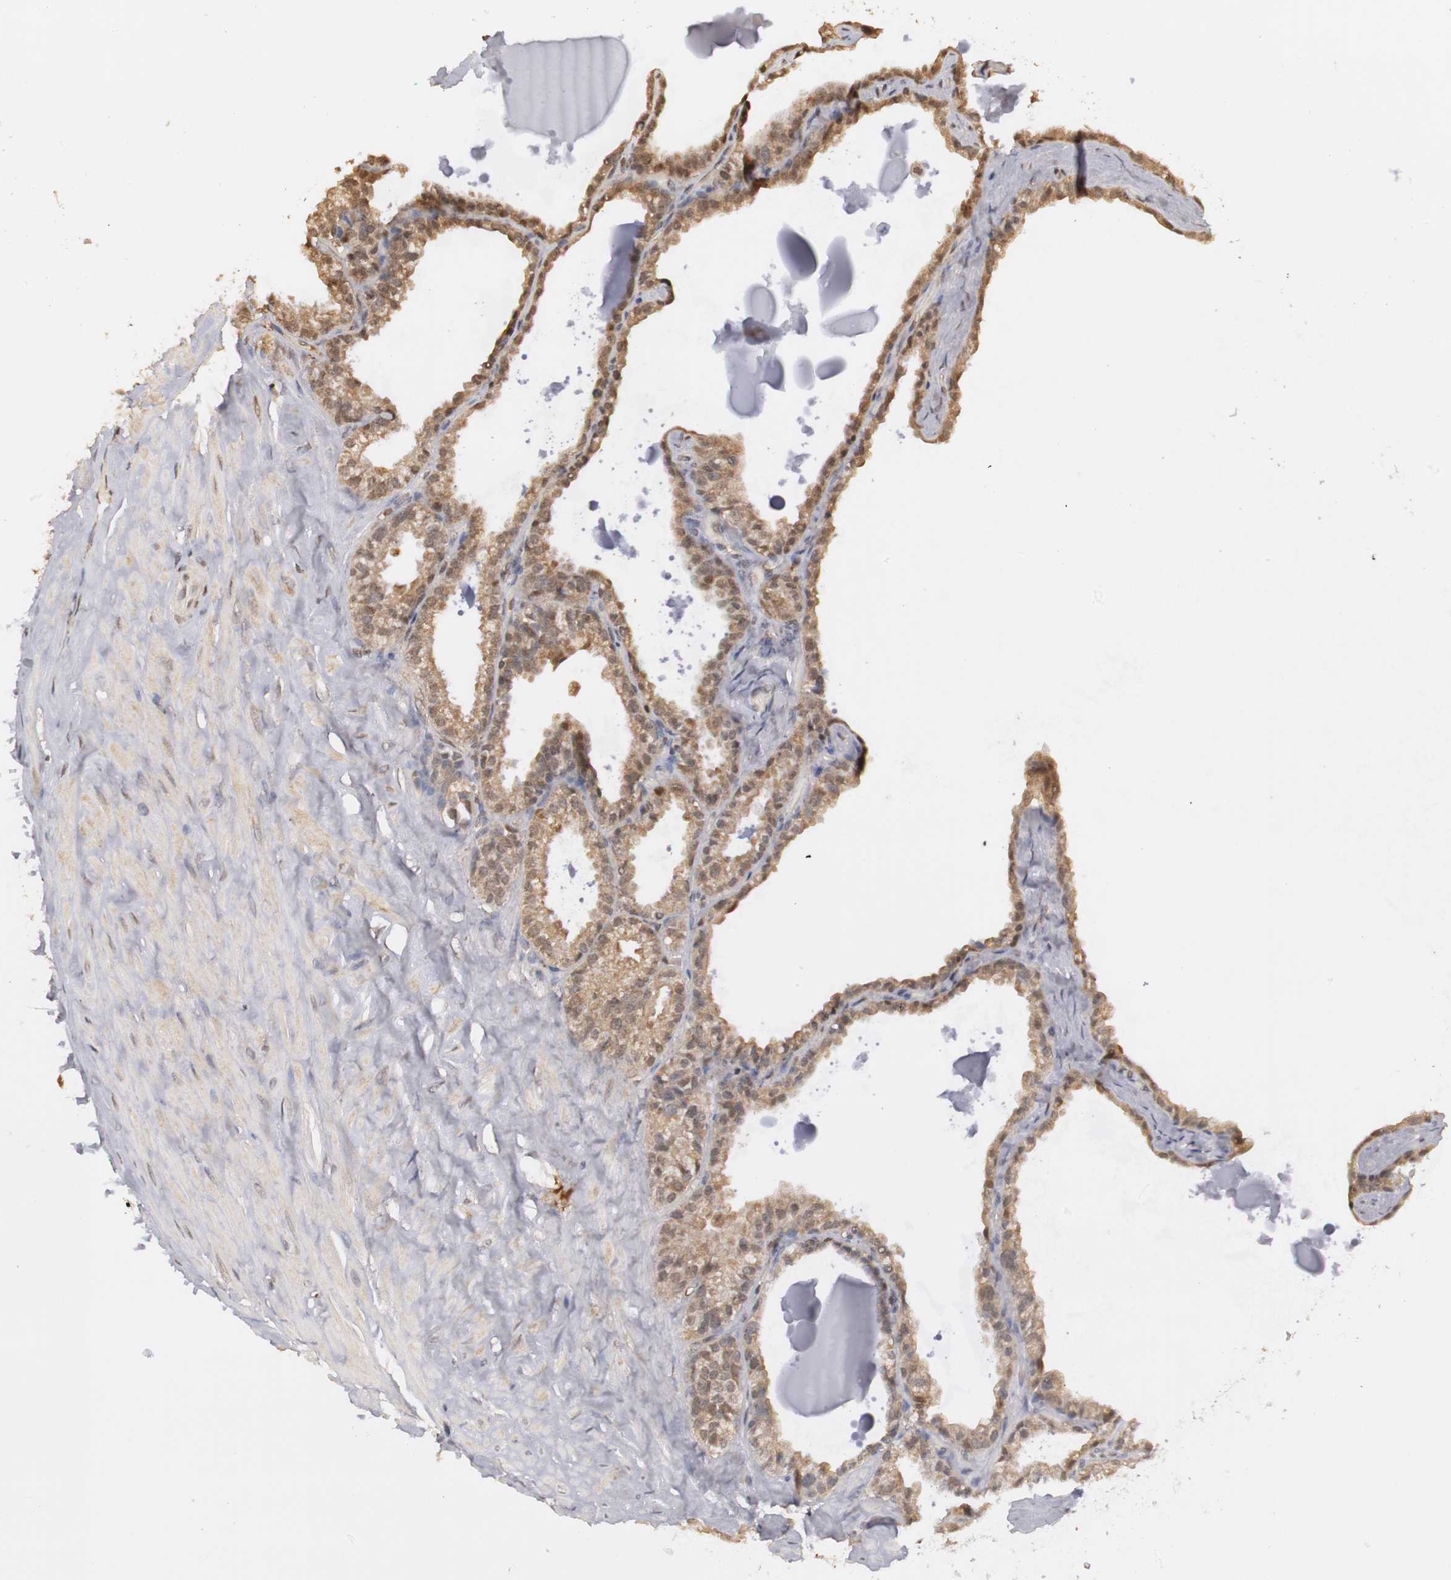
{"staining": {"intensity": "moderate", "quantity": ">75%", "location": "cytoplasmic/membranous,nuclear"}, "tissue": "seminal vesicle", "cell_type": "Glandular cells", "image_type": "normal", "snomed": [{"axis": "morphology", "description": "Normal tissue, NOS"}, {"axis": "morphology", "description": "Inflammation, NOS"}, {"axis": "topography", "description": "Urinary bladder"}, {"axis": "topography", "description": "Prostate"}, {"axis": "topography", "description": "Seminal veicle"}], "caption": "Seminal vesicle stained for a protein (brown) demonstrates moderate cytoplasmic/membranous,nuclear positive positivity in approximately >75% of glandular cells.", "gene": "PLEKHA1", "patient": {"sex": "male", "age": 82}}